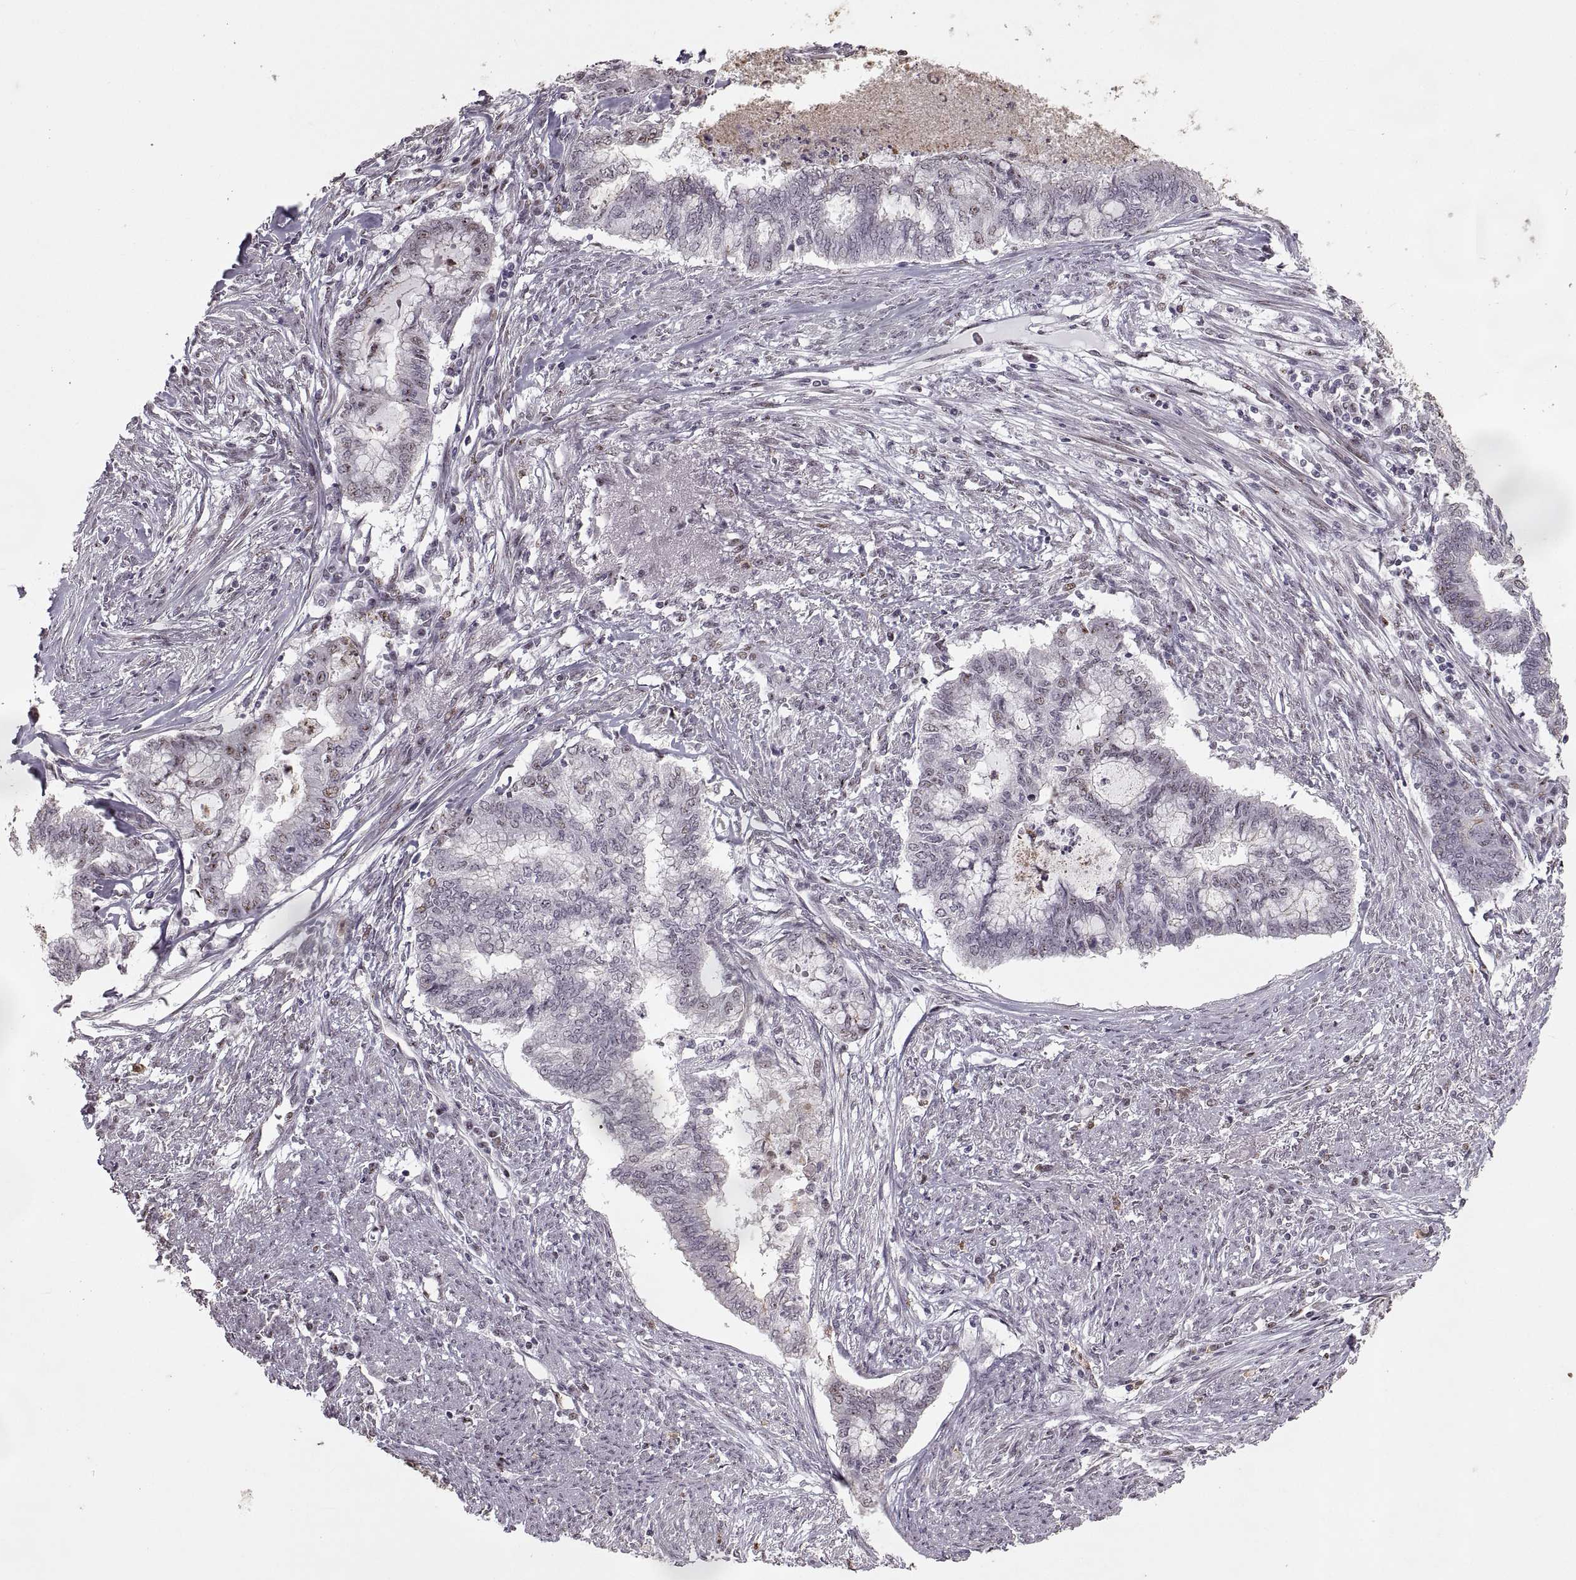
{"staining": {"intensity": "negative", "quantity": "none", "location": "none"}, "tissue": "endometrial cancer", "cell_type": "Tumor cells", "image_type": "cancer", "snomed": [{"axis": "morphology", "description": "Adenocarcinoma, NOS"}, {"axis": "topography", "description": "Endometrium"}], "caption": "This is a photomicrograph of immunohistochemistry (IHC) staining of endometrial cancer (adenocarcinoma), which shows no expression in tumor cells. (Stains: DAB IHC with hematoxylin counter stain, Microscopy: brightfield microscopy at high magnification).", "gene": "PALS1", "patient": {"sex": "female", "age": 79}}